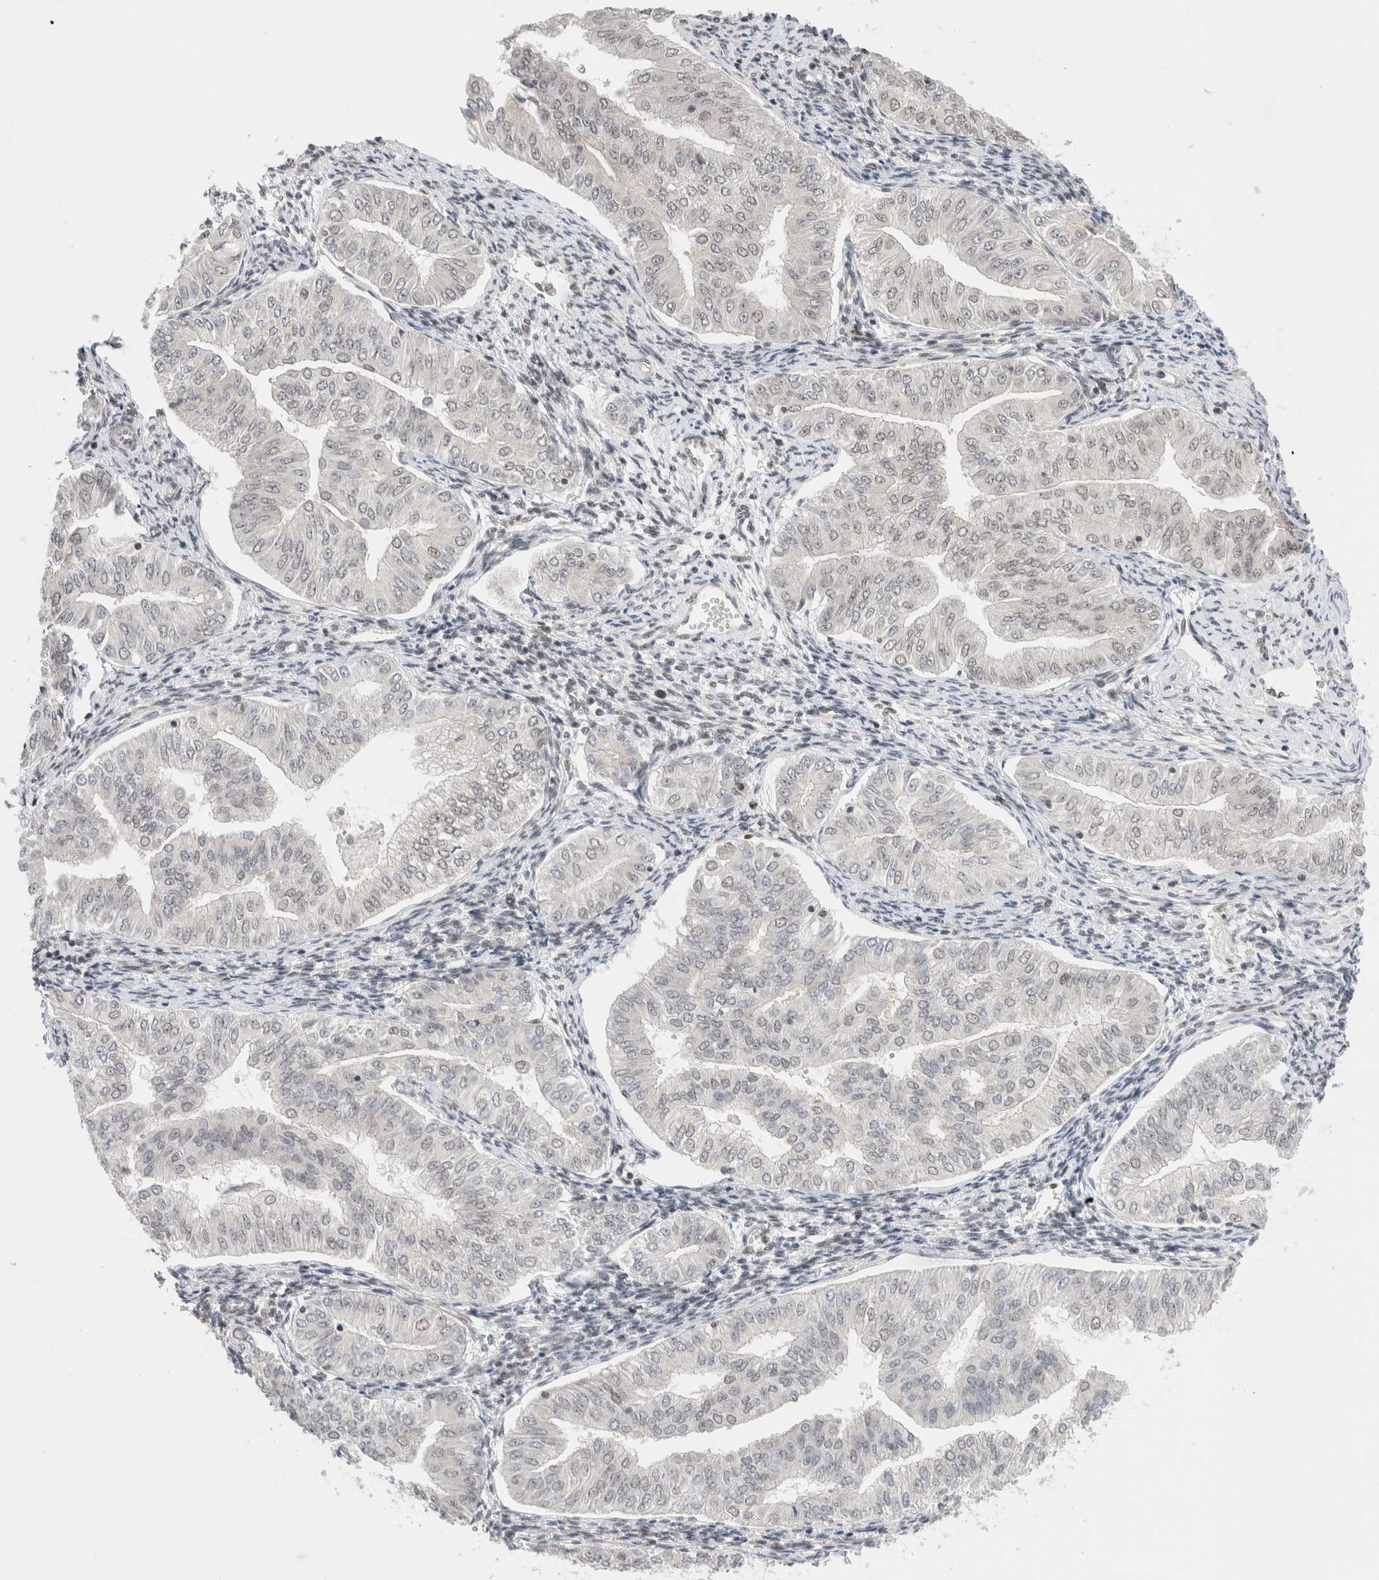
{"staining": {"intensity": "weak", "quantity": "<25%", "location": "nuclear"}, "tissue": "endometrial cancer", "cell_type": "Tumor cells", "image_type": "cancer", "snomed": [{"axis": "morphology", "description": "Normal tissue, NOS"}, {"axis": "morphology", "description": "Adenocarcinoma, NOS"}, {"axis": "topography", "description": "Endometrium"}], "caption": "DAB immunohistochemical staining of human endometrial adenocarcinoma shows no significant staining in tumor cells.", "gene": "GATAD2A", "patient": {"sex": "female", "age": 53}}